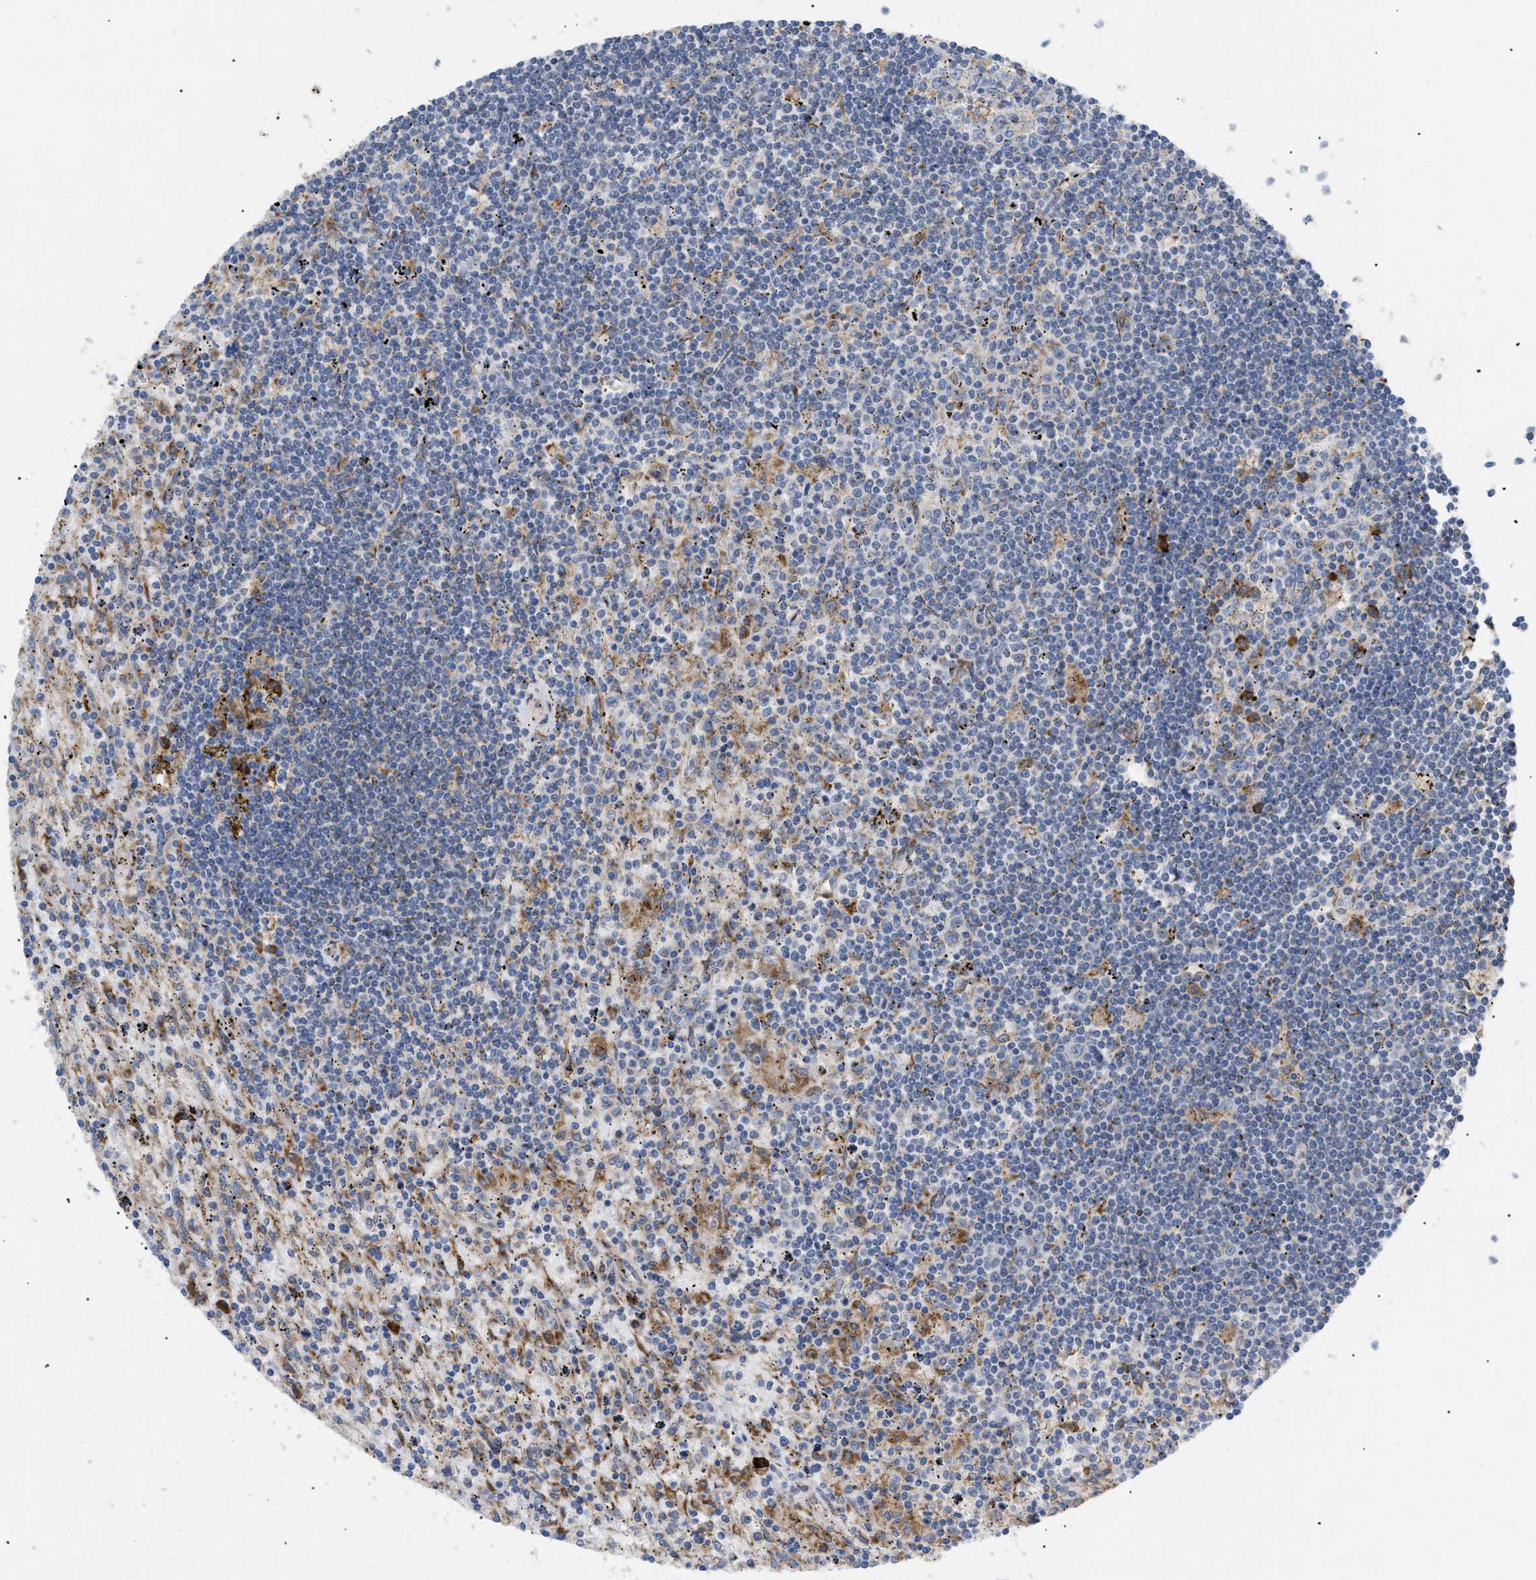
{"staining": {"intensity": "moderate", "quantity": "<25%", "location": "cytoplasmic/membranous"}, "tissue": "lymphoma", "cell_type": "Tumor cells", "image_type": "cancer", "snomed": [{"axis": "morphology", "description": "Malignant lymphoma, non-Hodgkin's type, Low grade"}, {"axis": "topography", "description": "Spleen"}], "caption": "Protein positivity by immunohistochemistry demonstrates moderate cytoplasmic/membranous staining in approximately <25% of tumor cells in malignant lymphoma, non-Hodgkin's type (low-grade). The staining is performed using DAB brown chromogen to label protein expression. The nuclei are counter-stained blue using hematoxylin.", "gene": "SLC50A1", "patient": {"sex": "male", "age": 76}}